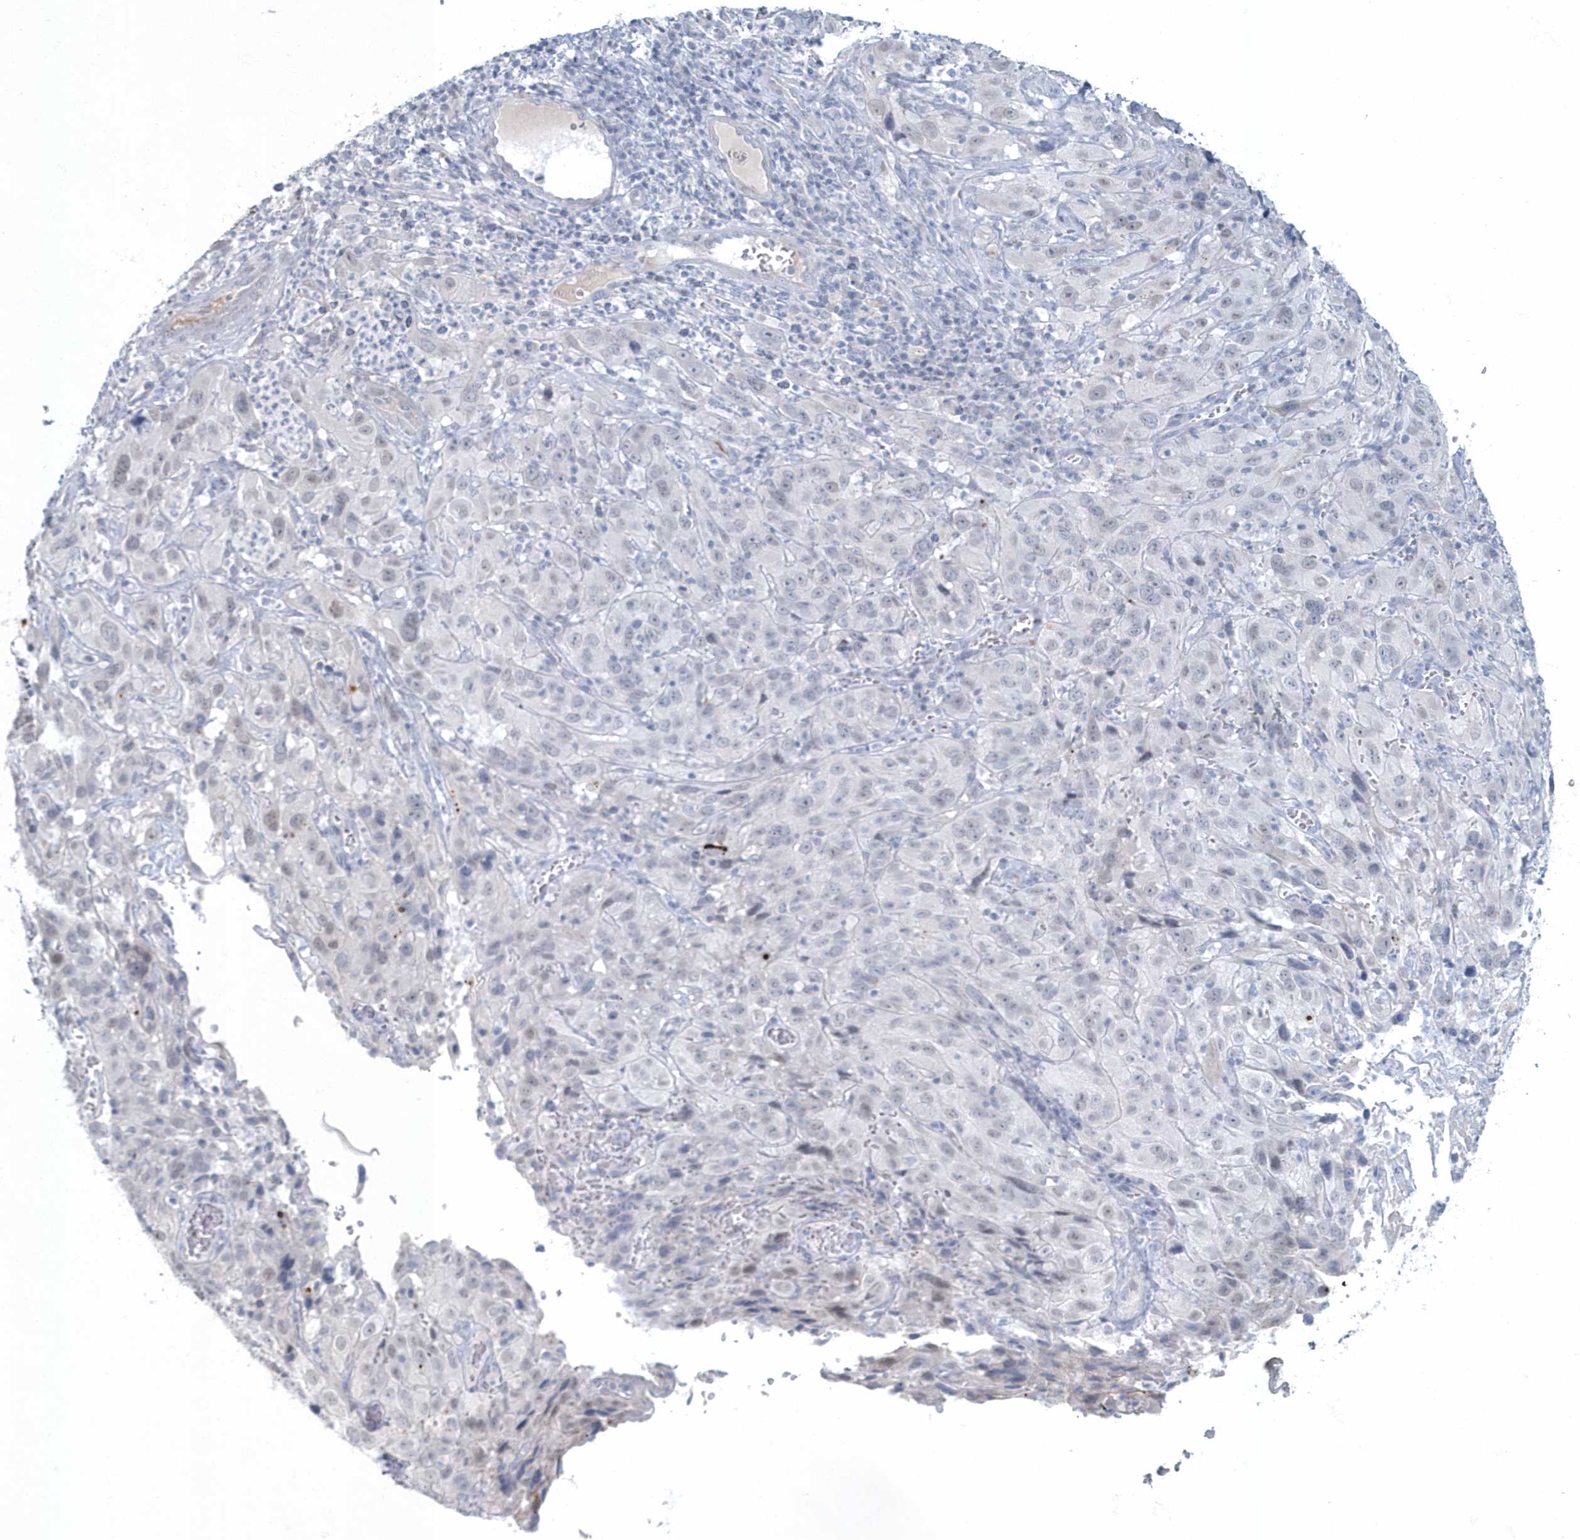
{"staining": {"intensity": "weak", "quantity": "<25%", "location": "nuclear"}, "tissue": "cervical cancer", "cell_type": "Tumor cells", "image_type": "cancer", "snomed": [{"axis": "morphology", "description": "Squamous cell carcinoma, NOS"}, {"axis": "topography", "description": "Cervix"}], "caption": "This micrograph is of squamous cell carcinoma (cervical) stained with immunohistochemistry to label a protein in brown with the nuclei are counter-stained blue. There is no expression in tumor cells.", "gene": "MYOT", "patient": {"sex": "female", "age": 32}}